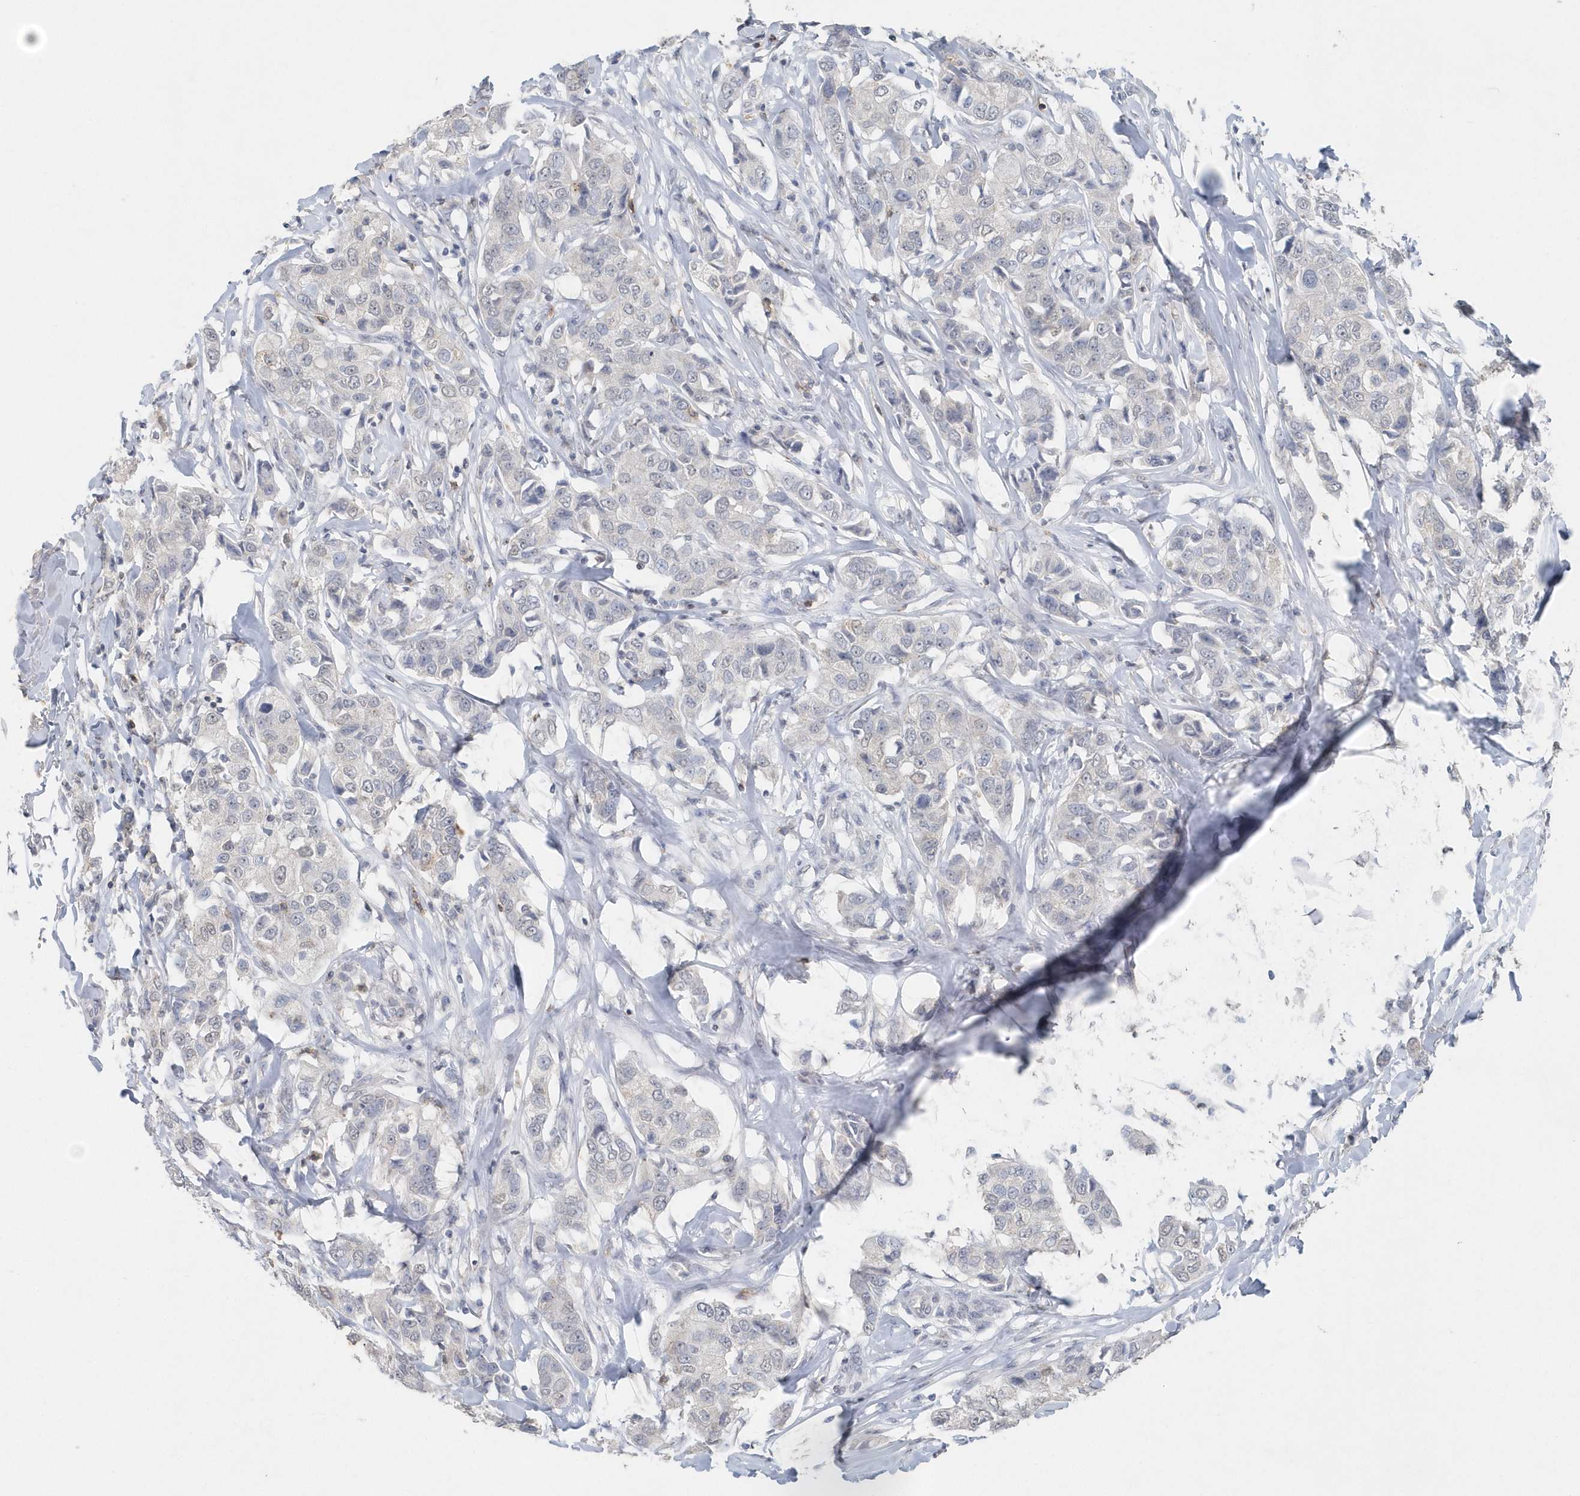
{"staining": {"intensity": "weak", "quantity": "<25%", "location": "cytoplasmic/membranous"}, "tissue": "breast cancer", "cell_type": "Tumor cells", "image_type": "cancer", "snomed": [{"axis": "morphology", "description": "Duct carcinoma"}, {"axis": "topography", "description": "Breast"}], "caption": "The immunohistochemistry (IHC) micrograph has no significant expression in tumor cells of breast cancer tissue.", "gene": "PDCD1", "patient": {"sex": "female", "age": 80}}